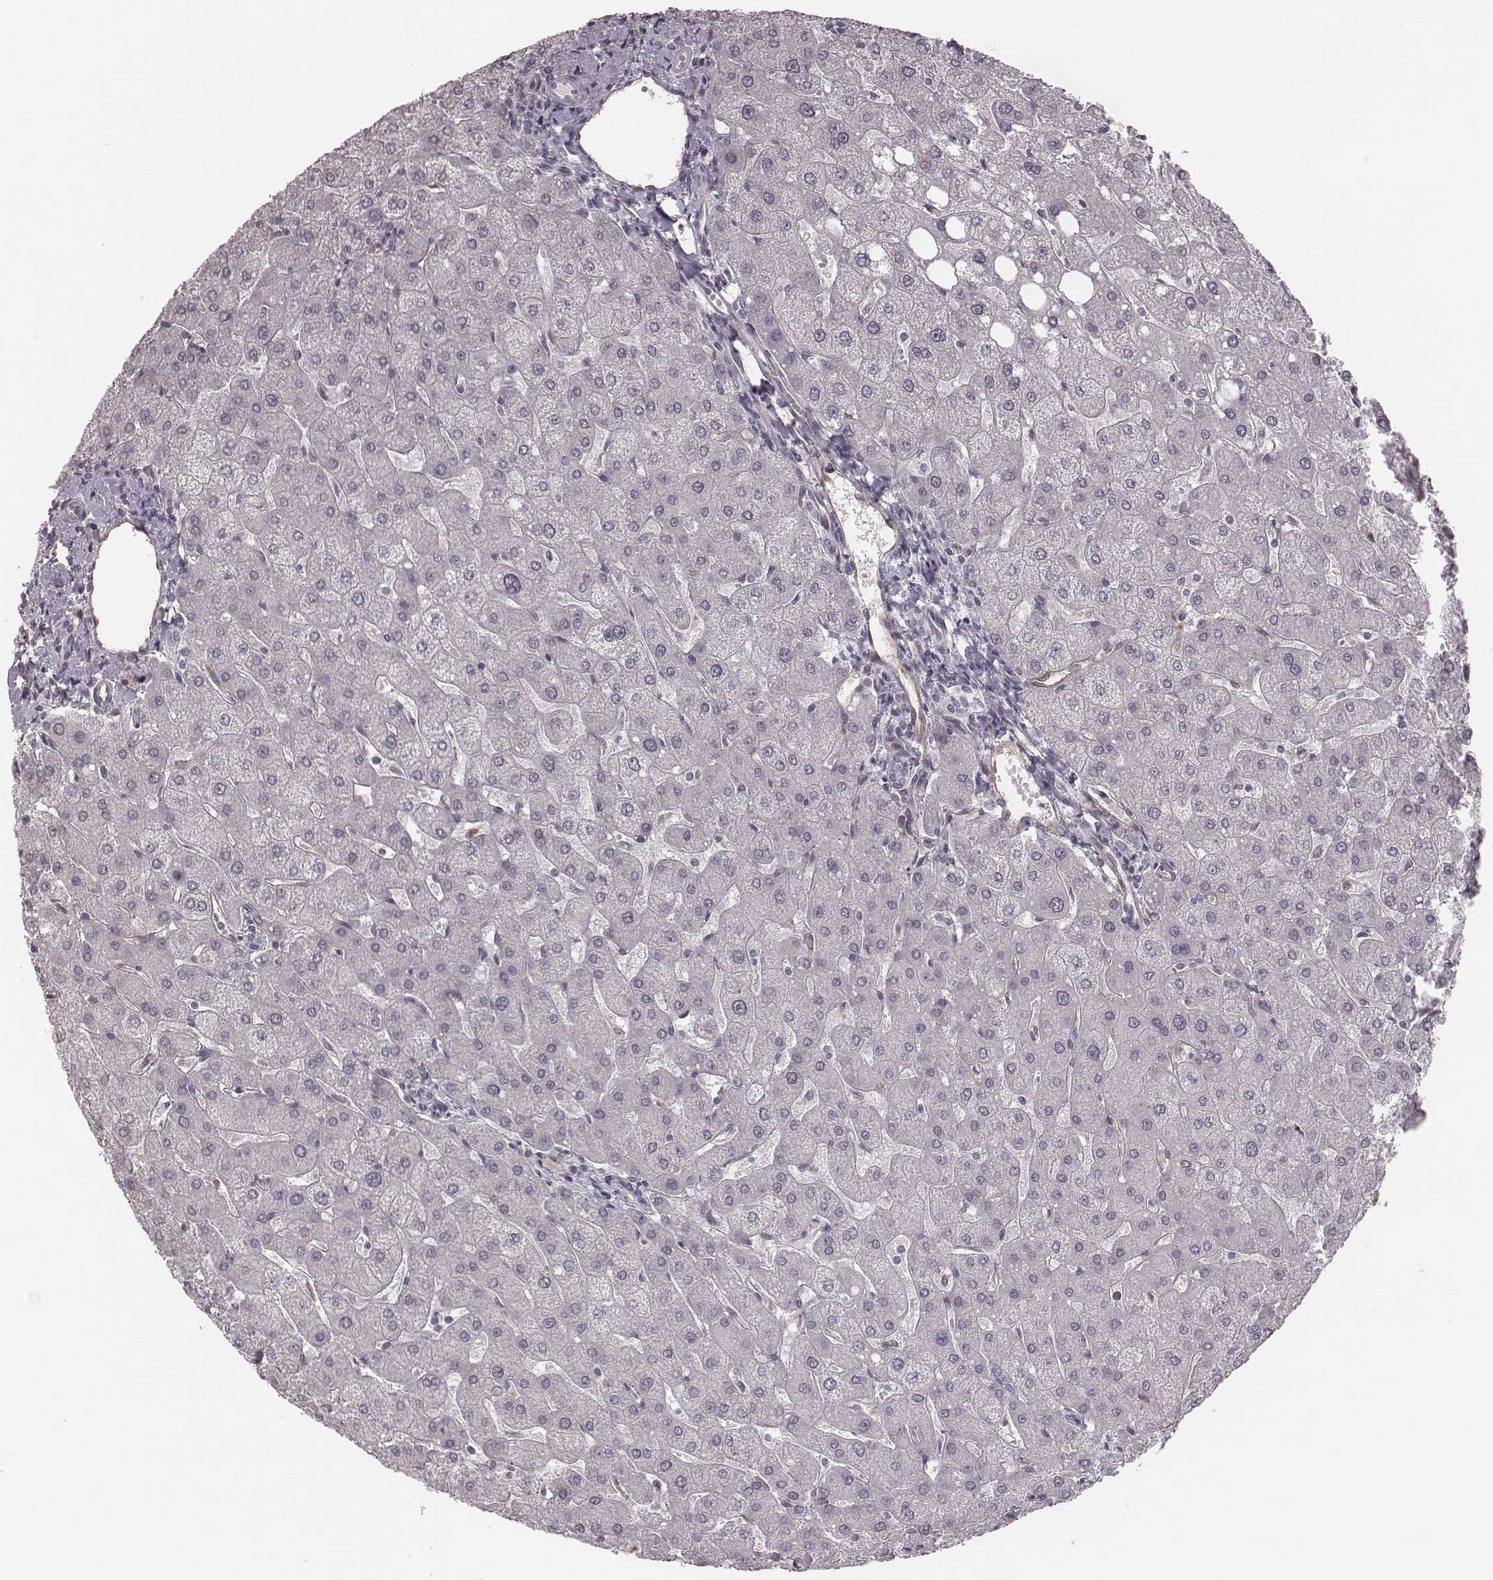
{"staining": {"intensity": "negative", "quantity": "none", "location": "none"}, "tissue": "liver", "cell_type": "Cholangiocytes", "image_type": "normal", "snomed": [{"axis": "morphology", "description": "Normal tissue, NOS"}, {"axis": "topography", "description": "Liver"}], "caption": "IHC image of unremarkable liver: human liver stained with DAB (3,3'-diaminobenzidine) demonstrates no significant protein expression in cholangiocytes.", "gene": "RPGRIP1", "patient": {"sex": "male", "age": 67}}